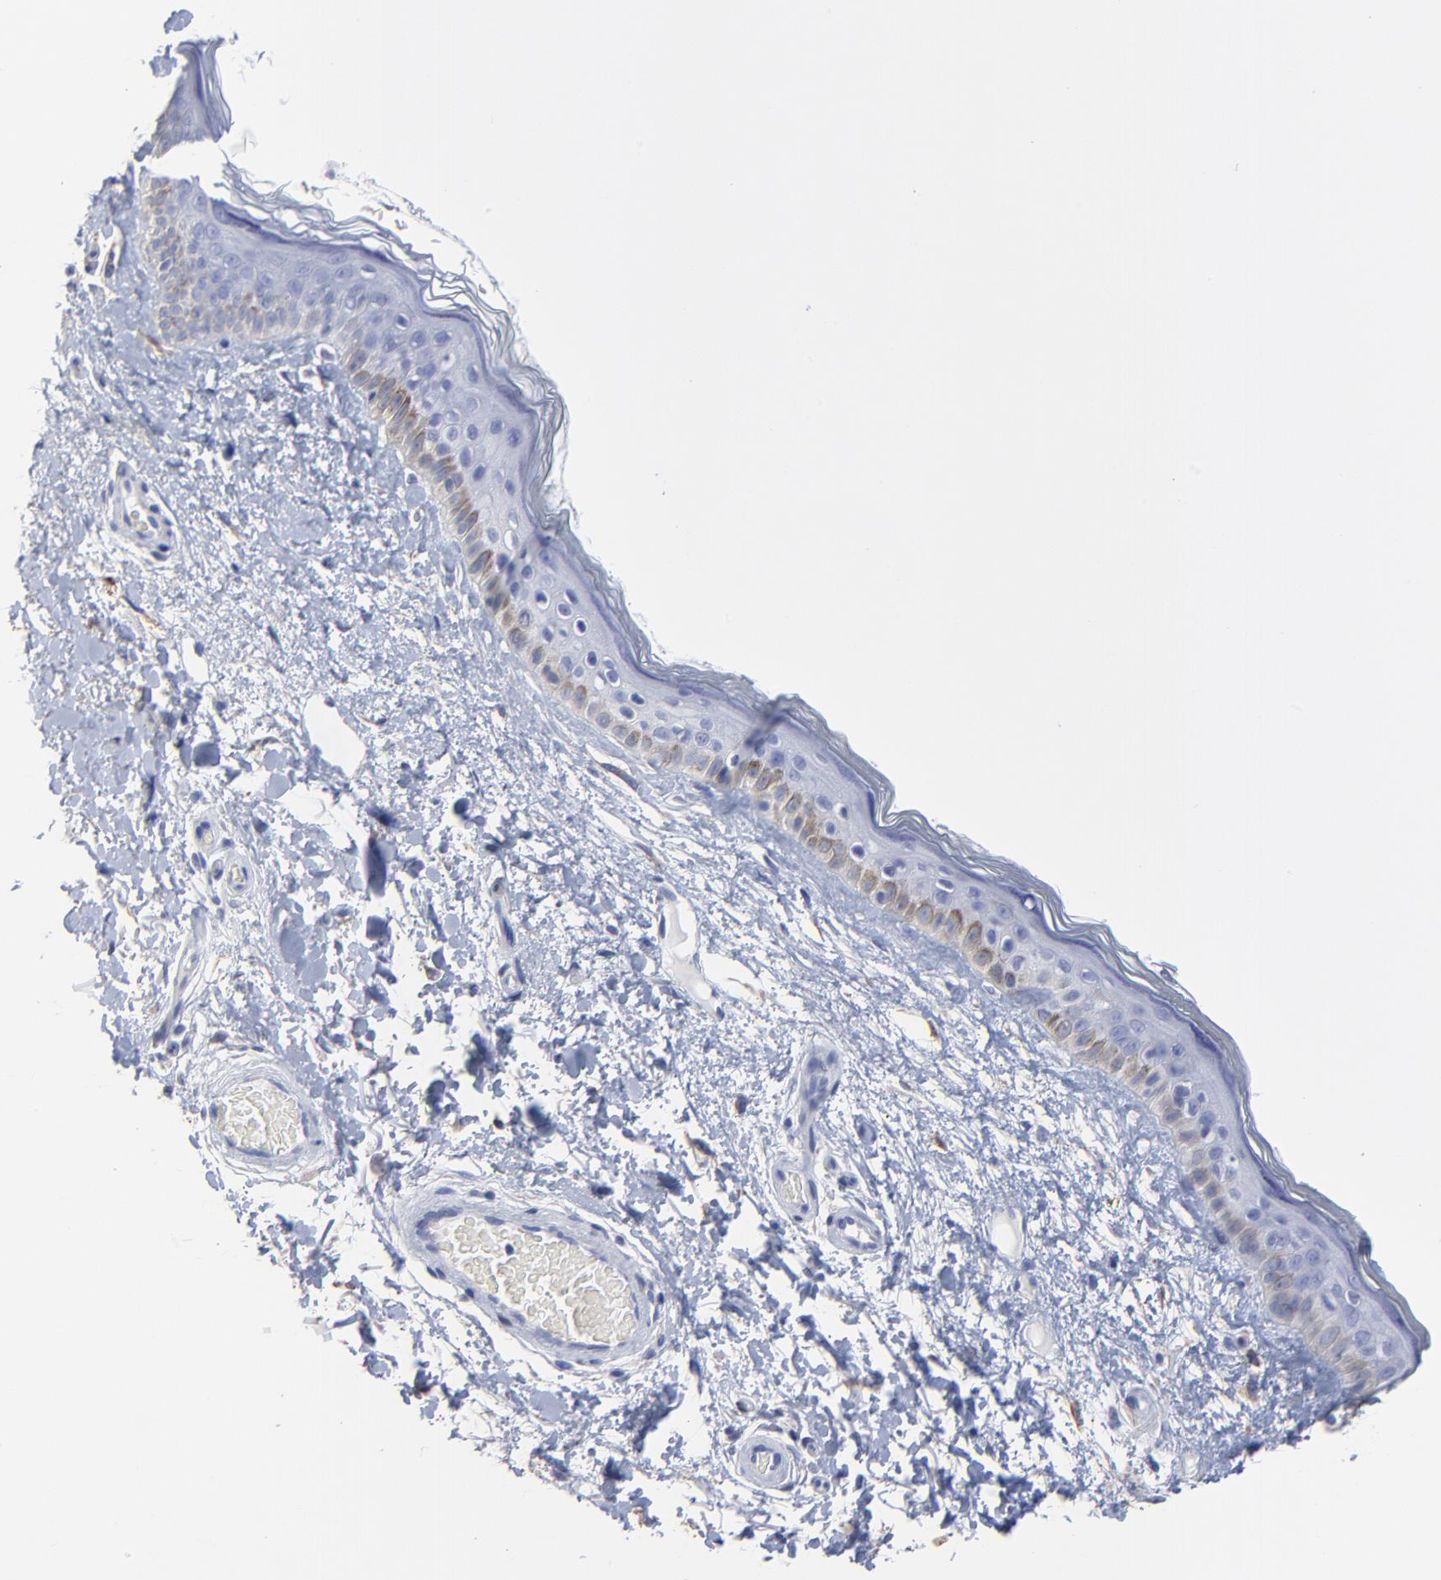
{"staining": {"intensity": "negative", "quantity": "none", "location": "none"}, "tissue": "skin", "cell_type": "Fibroblasts", "image_type": "normal", "snomed": [{"axis": "morphology", "description": "Normal tissue, NOS"}, {"axis": "topography", "description": "Skin"}], "caption": "This micrograph is of benign skin stained with immunohistochemistry to label a protein in brown with the nuclei are counter-stained blue. There is no staining in fibroblasts.", "gene": "SMARCA1", "patient": {"sex": "male", "age": 63}}